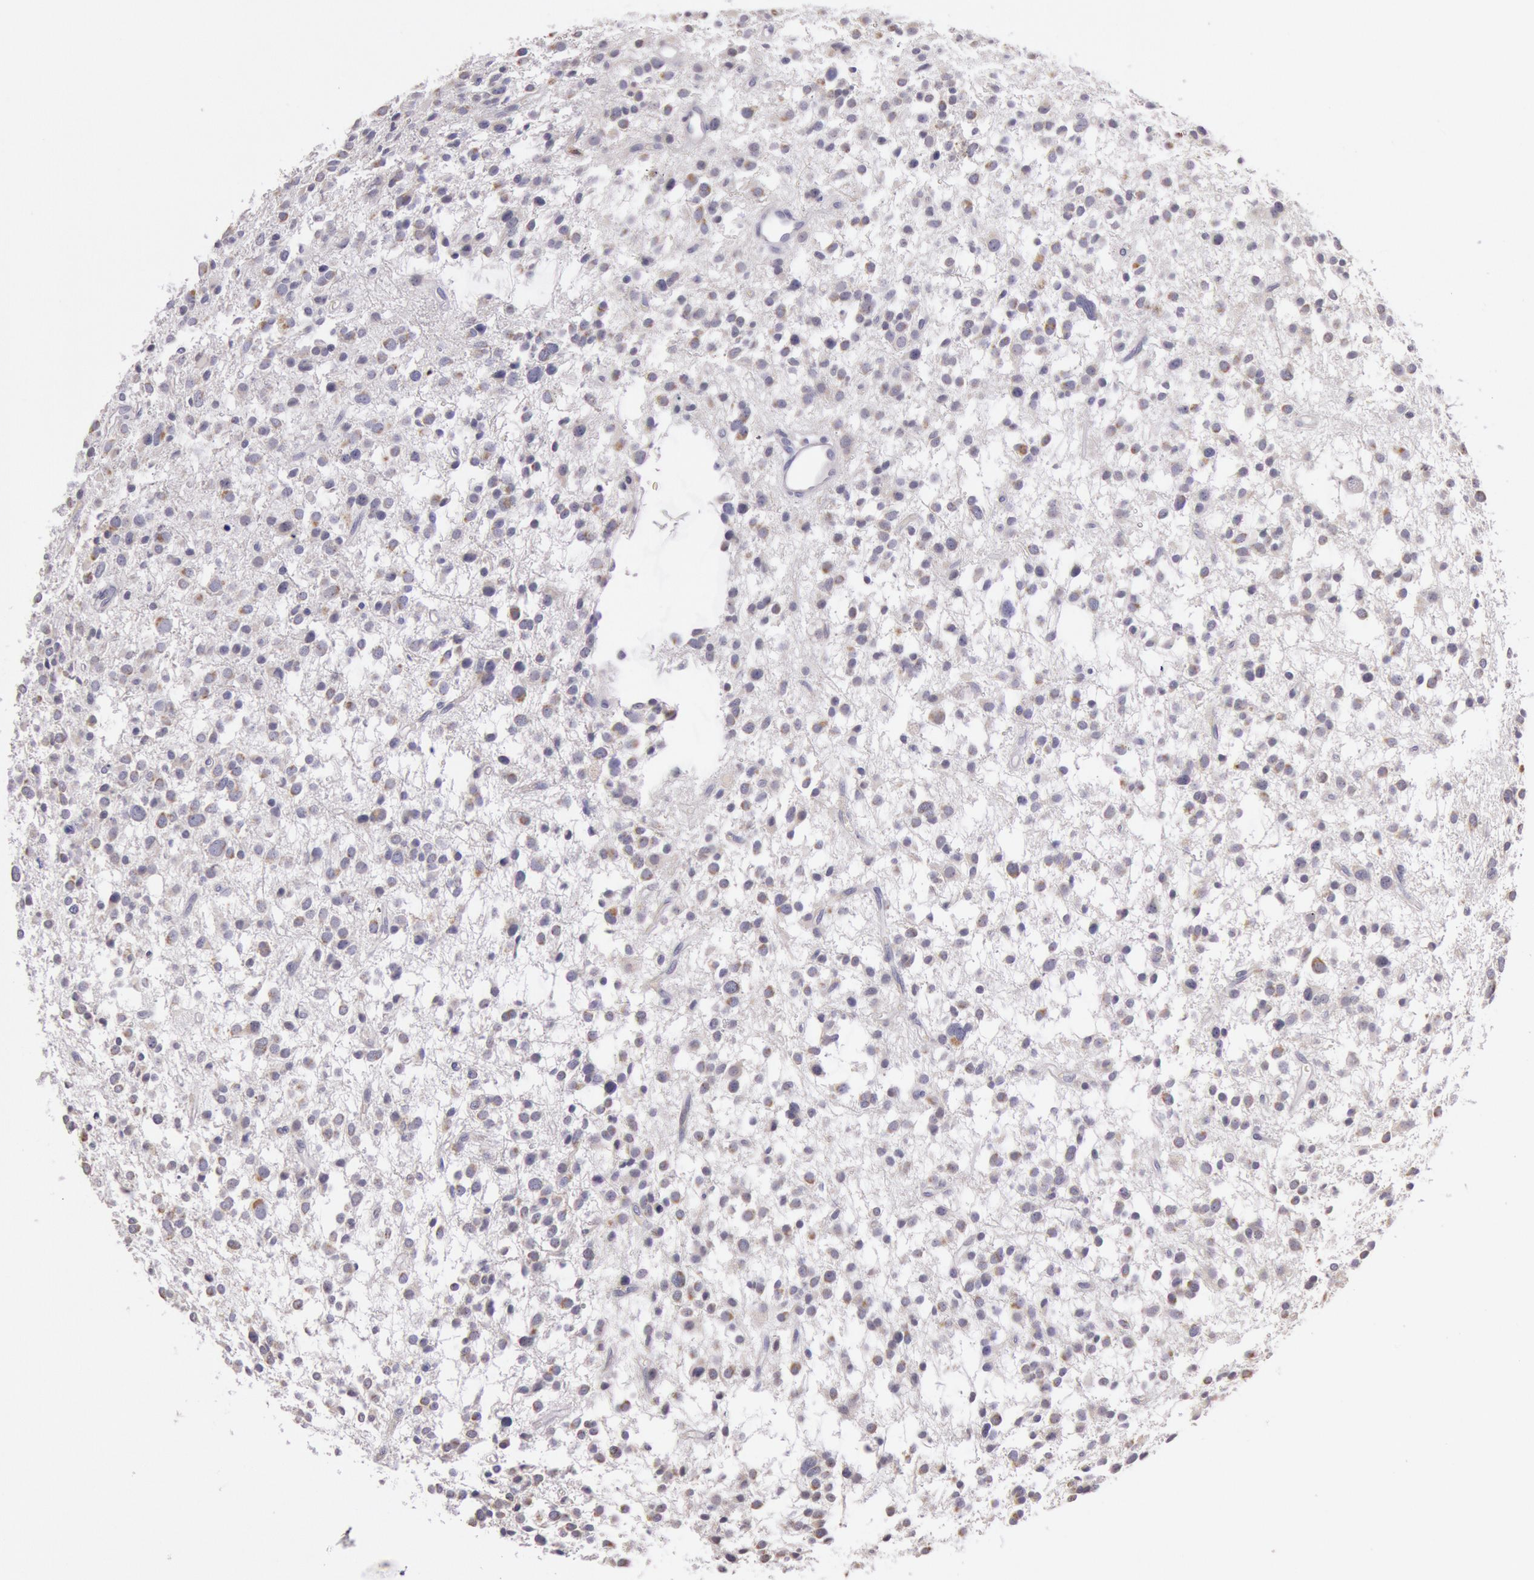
{"staining": {"intensity": "negative", "quantity": "none", "location": "none"}, "tissue": "glioma", "cell_type": "Tumor cells", "image_type": "cancer", "snomed": [{"axis": "morphology", "description": "Glioma, malignant, Low grade"}, {"axis": "topography", "description": "Brain"}], "caption": "A high-resolution image shows immunohistochemistry (IHC) staining of glioma, which demonstrates no significant positivity in tumor cells. Brightfield microscopy of immunohistochemistry (IHC) stained with DAB (brown) and hematoxylin (blue), captured at high magnification.", "gene": "KDM6A", "patient": {"sex": "female", "age": 36}}